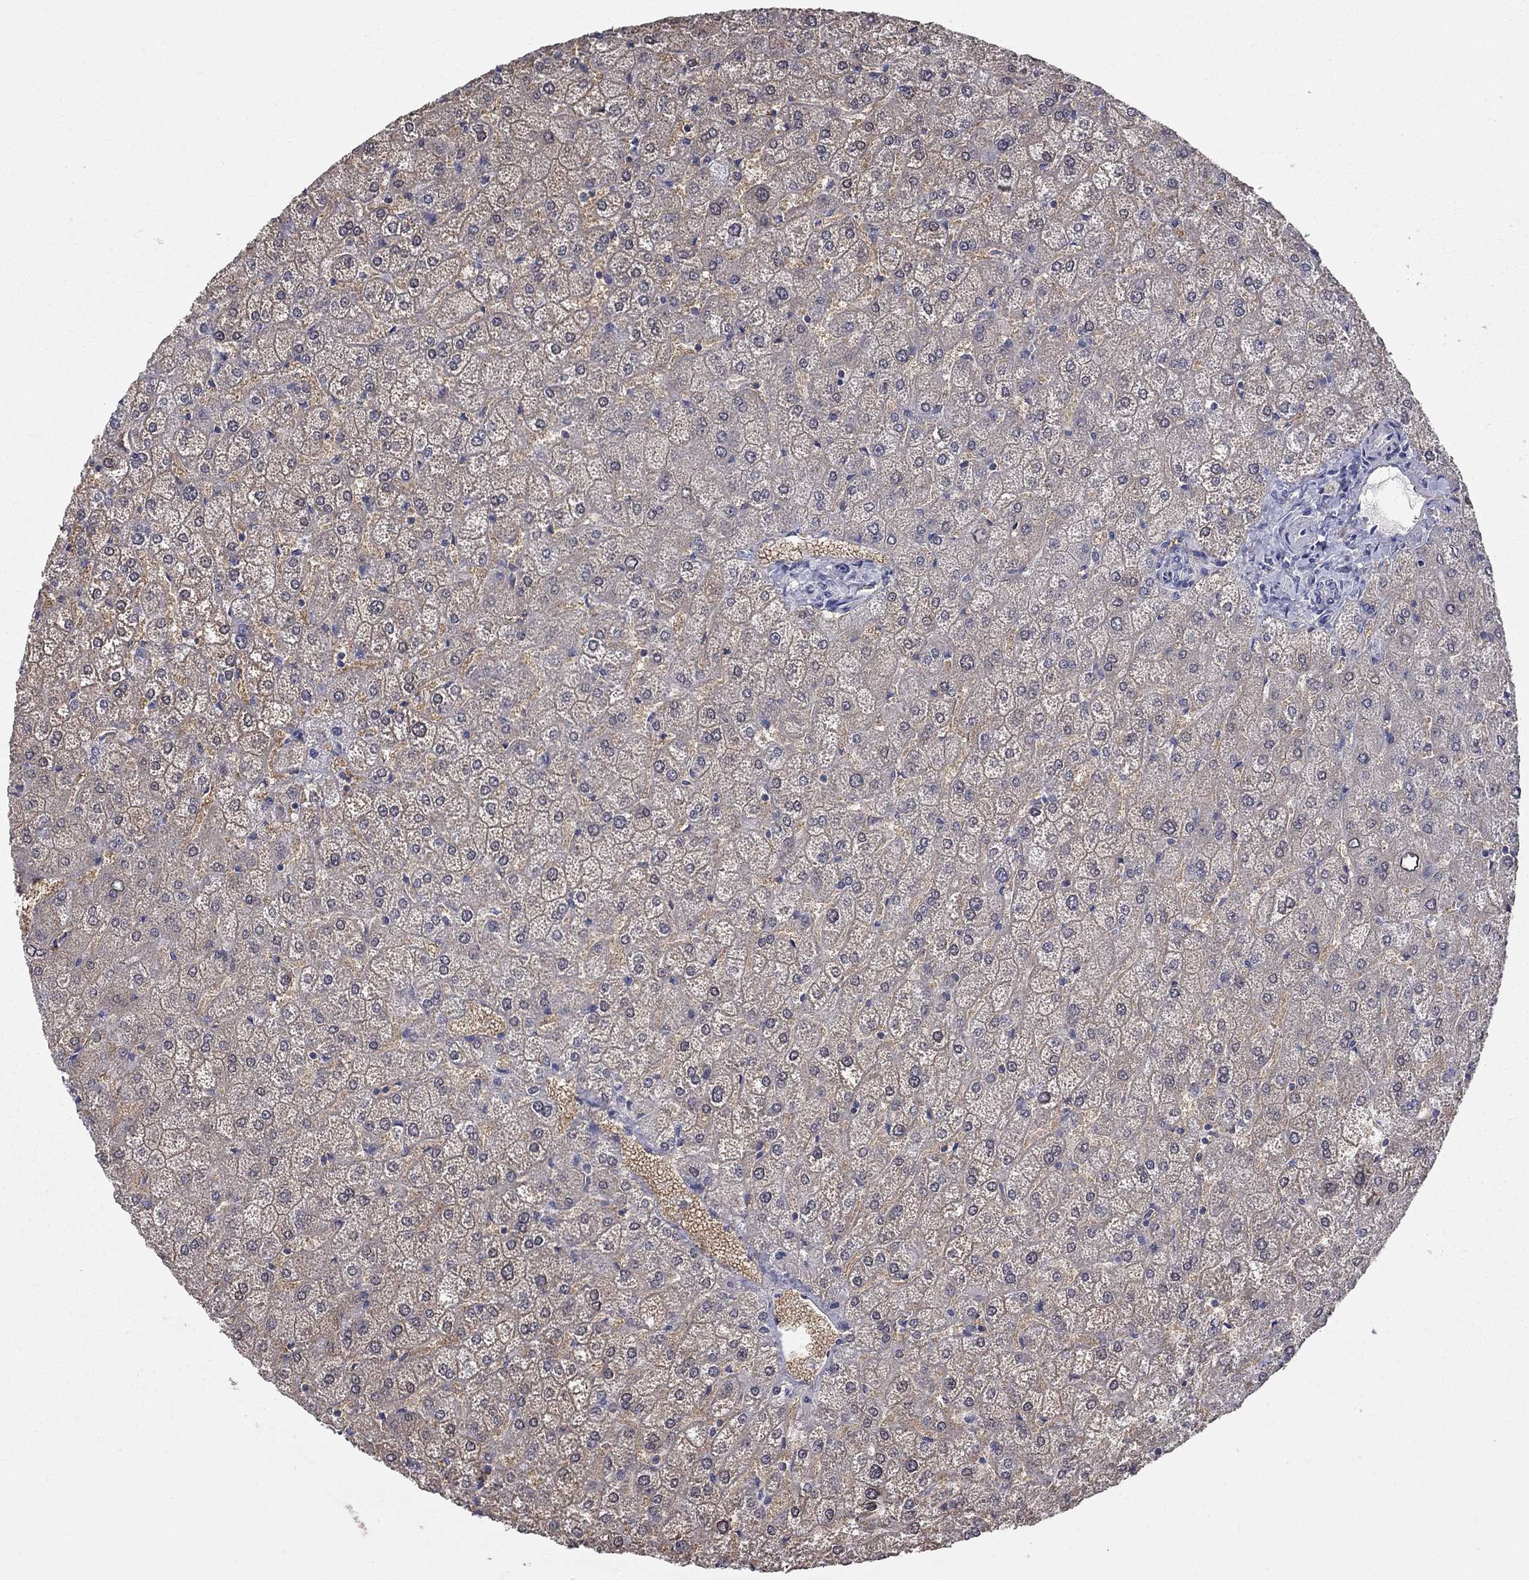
{"staining": {"intensity": "negative", "quantity": "none", "location": "none"}, "tissue": "liver", "cell_type": "Cholangiocytes", "image_type": "normal", "snomed": [{"axis": "morphology", "description": "Normal tissue, NOS"}, {"axis": "topography", "description": "Liver"}], "caption": "Cholangiocytes show no significant protein expression in benign liver. (DAB immunohistochemistry (IHC) with hematoxylin counter stain).", "gene": "CFAP161", "patient": {"sex": "female", "age": 32}}